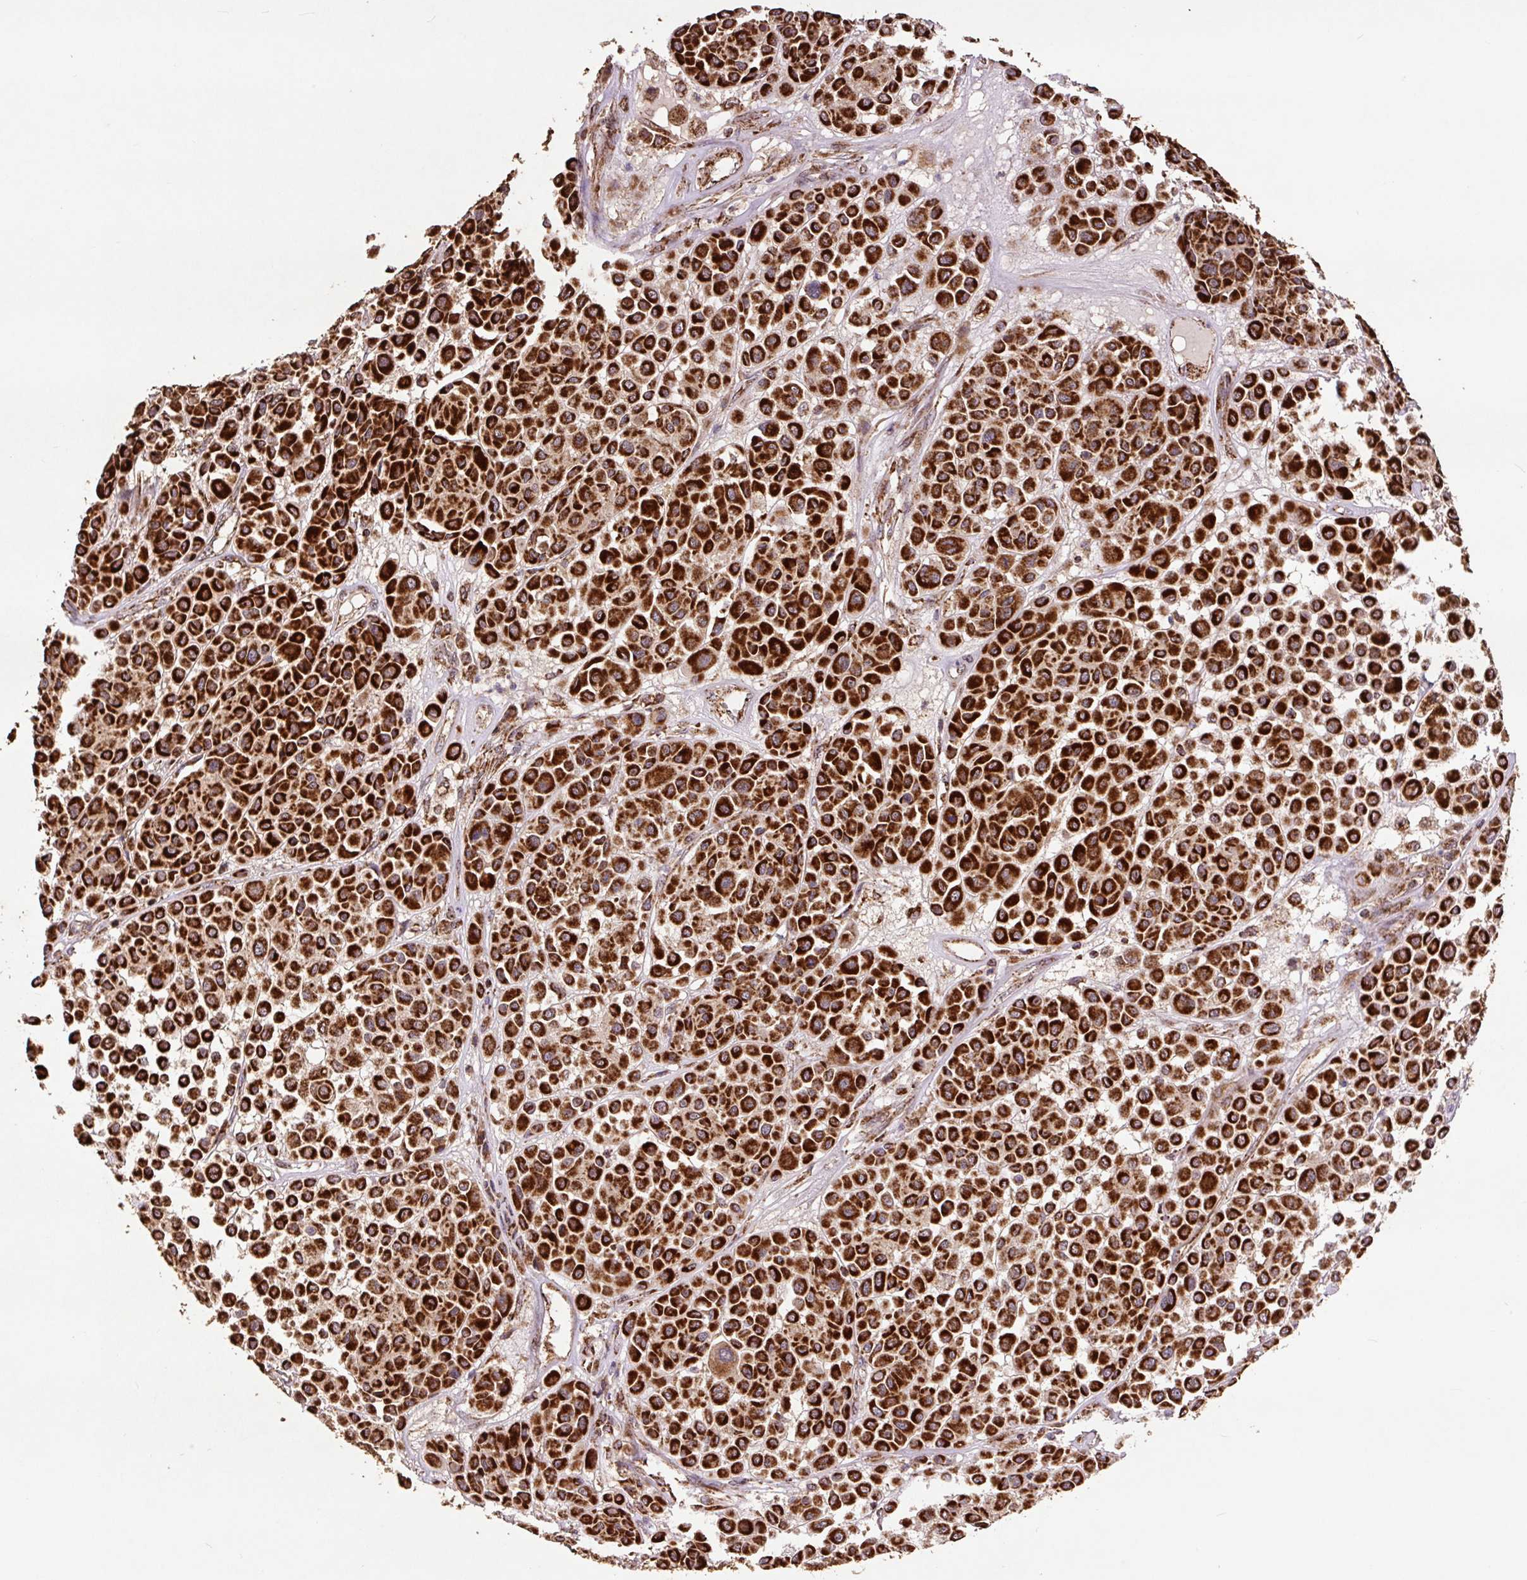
{"staining": {"intensity": "strong", "quantity": ">75%", "location": "cytoplasmic/membranous"}, "tissue": "melanoma", "cell_type": "Tumor cells", "image_type": "cancer", "snomed": [{"axis": "morphology", "description": "Malignant melanoma, Metastatic site"}, {"axis": "topography", "description": "Soft tissue"}], "caption": "IHC image of malignant melanoma (metastatic site) stained for a protein (brown), which reveals high levels of strong cytoplasmic/membranous expression in approximately >75% of tumor cells.", "gene": "ATP5F1A", "patient": {"sex": "male", "age": 41}}